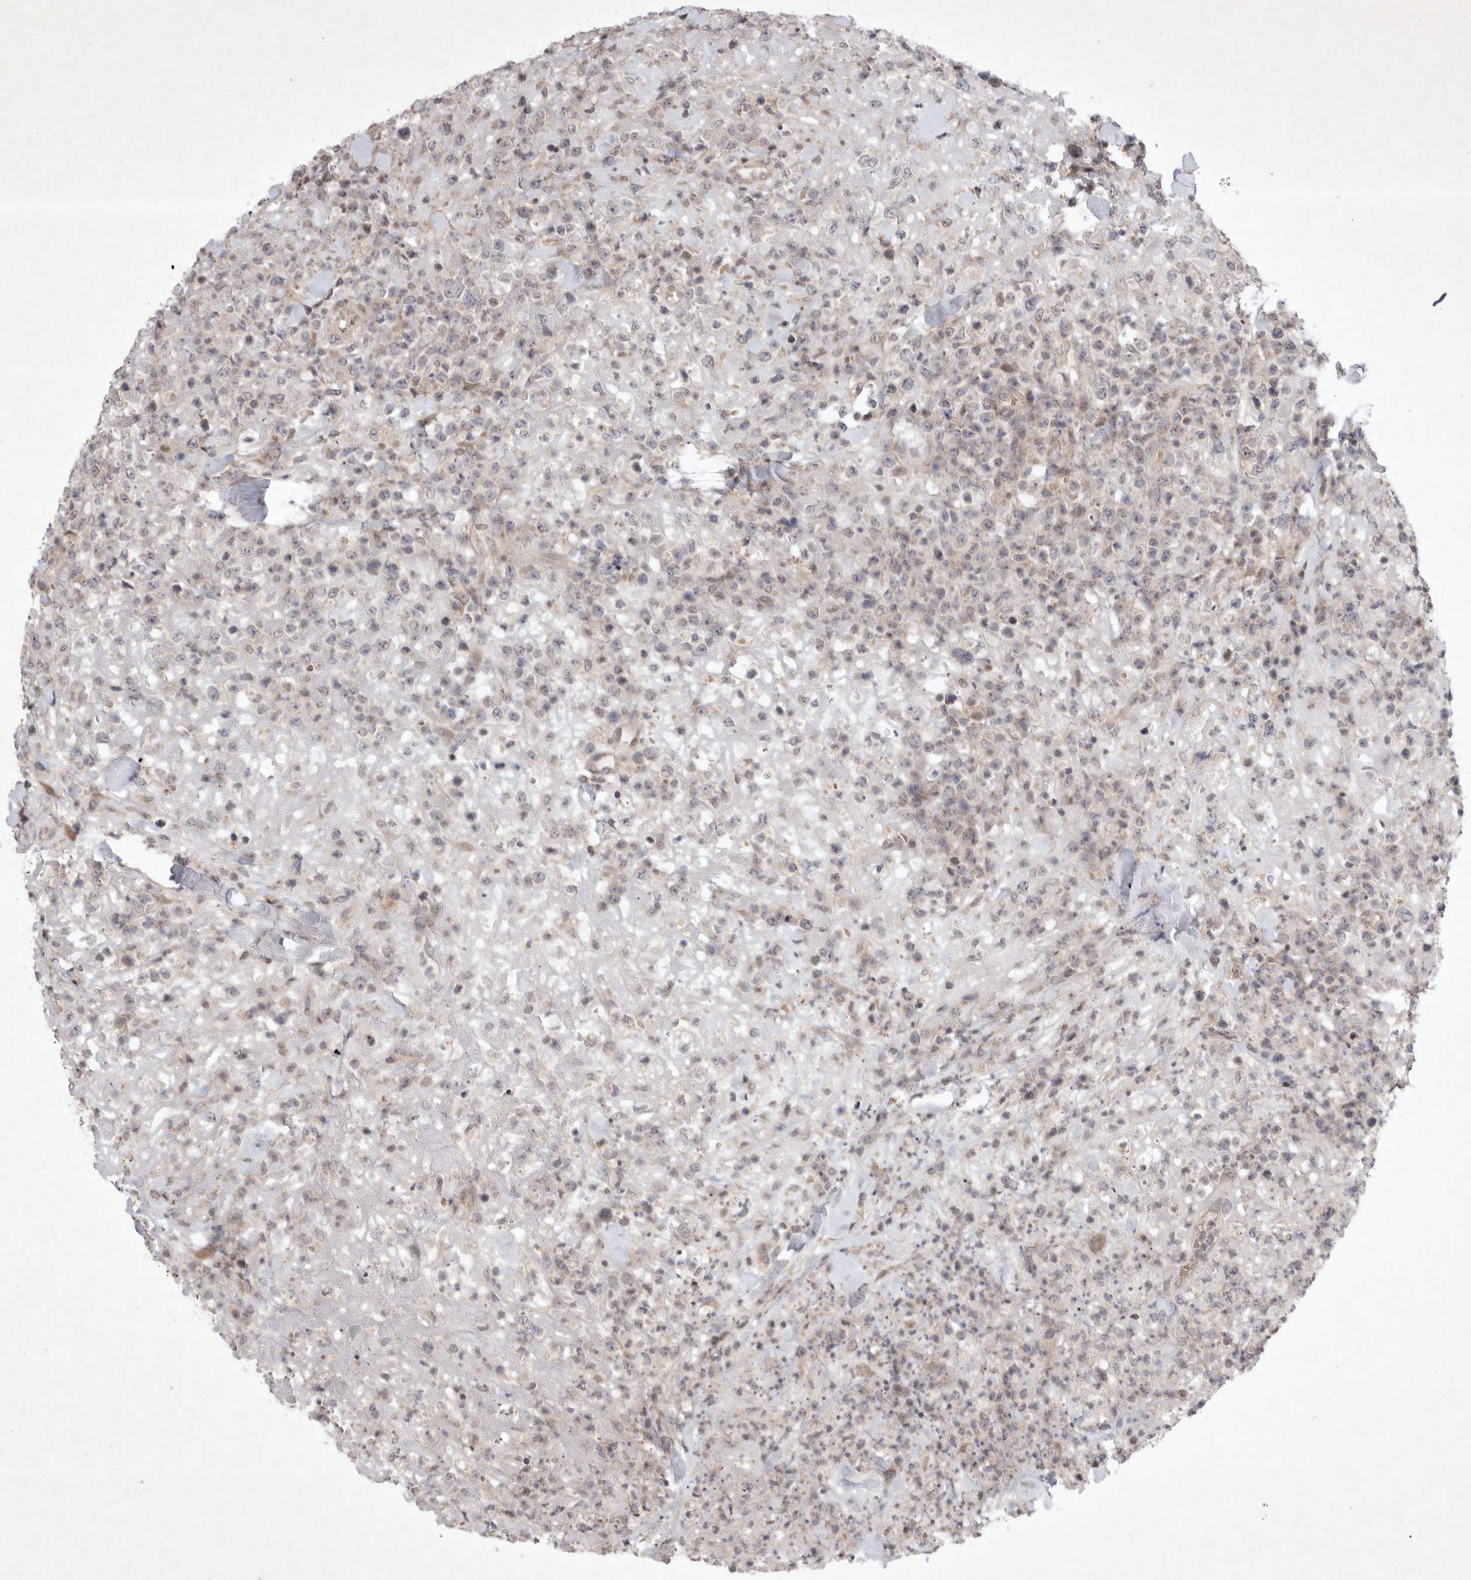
{"staining": {"intensity": "negative", "quantity": "none", "location": "none"}, "tissue": "lymphoma", "cell_type": "Tumor cells", "image_type": "cancer", "snomed": [{"axis": "morphology", "description": "Malignant lymphoma, non-Hodgkin's type, High grade"}, {"axis": "topography", "description": "Colon"}], "caption": "Protein analysis of lymphoma displays no significant positivity in tumor cells. The staining is performed using DAB brown chromogen with nuclei counter-stained in using hematoxylin.", "gene": "EIF2AK1", "patient": {"sex": "female", "age": 53}}